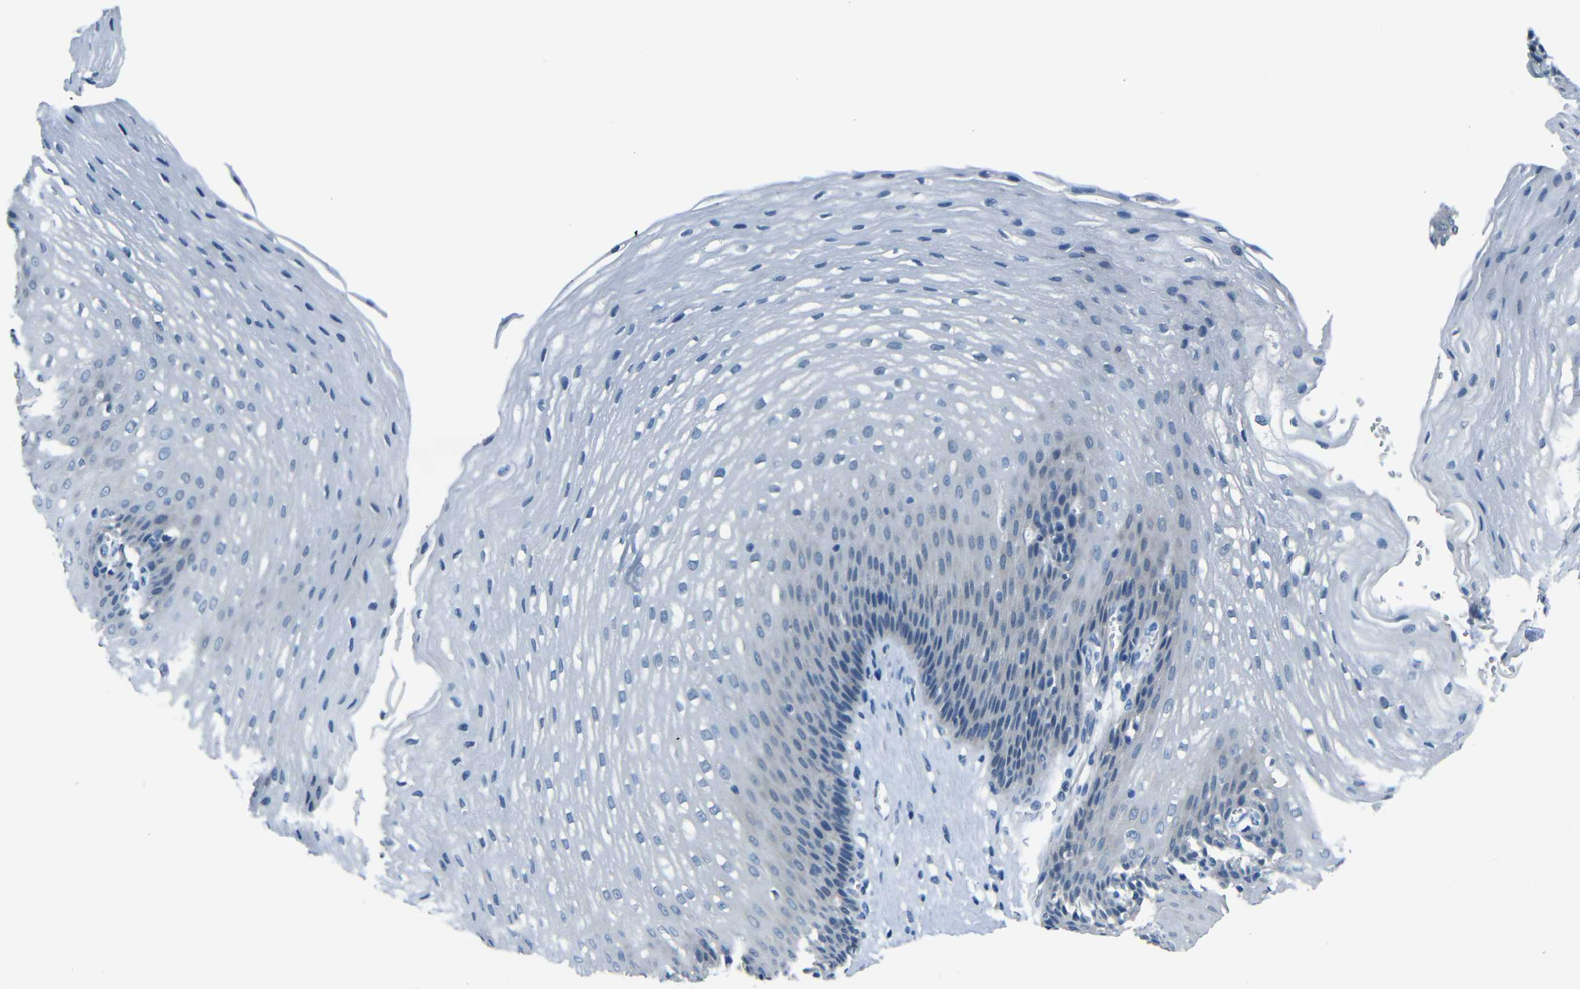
{"staining": {"intensity": "negative", "quantity": "none", "location": "none"}, "tissue": "esophagus", "cell_type": "Squamous epithelial cells", "image_type": "normal", "snomed": [{"axis": "morphology", "description": "Normal tissue, NOS"}, {"axis": "topography", "description": "Esophagus"}], "caption": "Photomicrograph shows no protein positivity in squamous epithelial cells of benign esophagus.", "gene": "ZMAT1", "patient": {"sex": "male", "age": 48}}